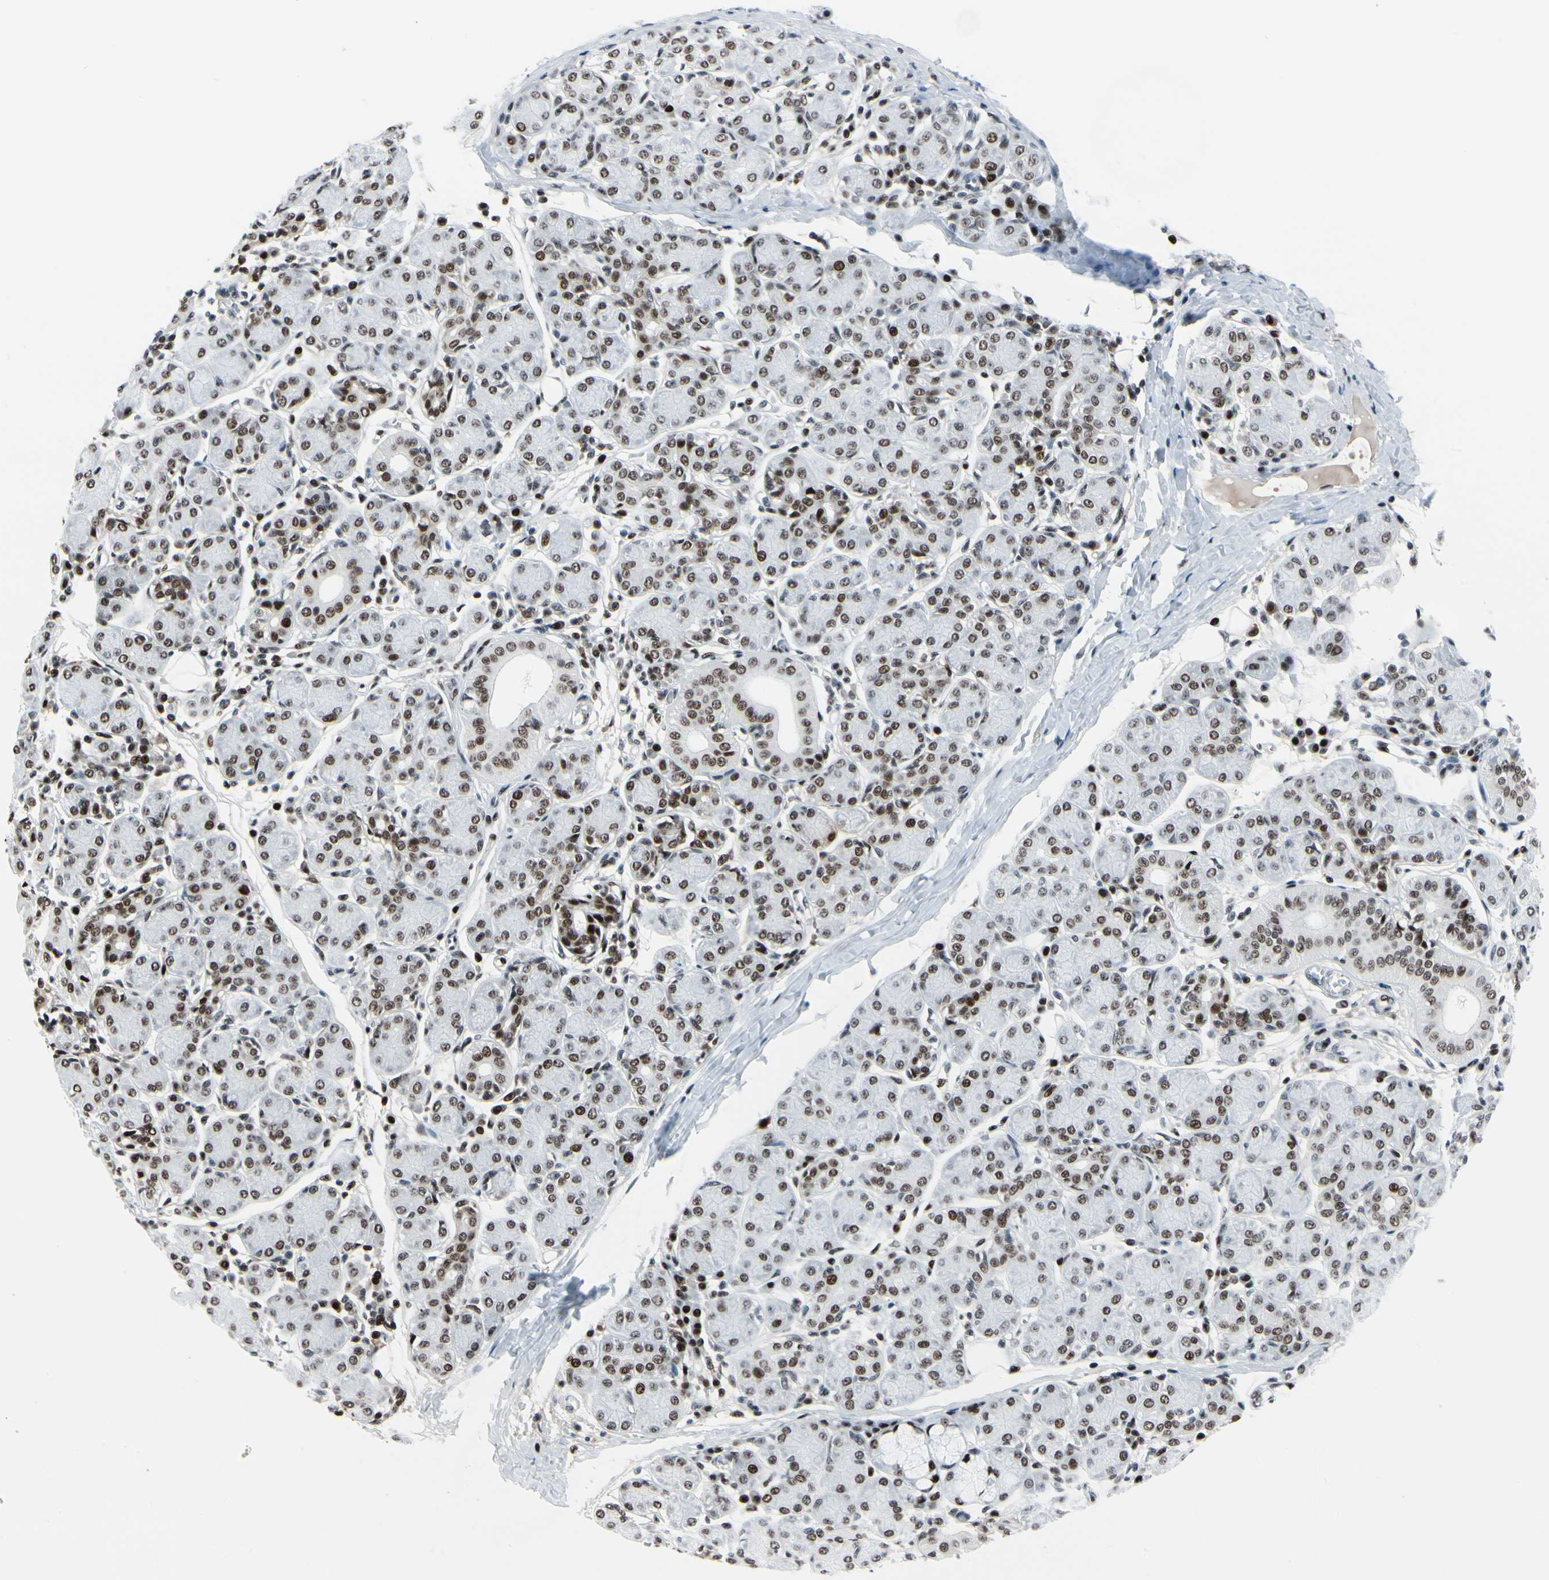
{"staining": {"intensity": "moderate", "quantity": "25%-75%", "location": "nuclear"}, "tissue": "salivary gland", "cell_type": "Glandular cells", "image_type": "normal", "snomed": [{"axis": "morphology", "description": "Normal tissue, NOS"}, {"axis": "morphology", "description": "Inflammation, NOS"}, {"axis": "topography", "description": "Lymph node"}, {"axis": "topography", "description": "Salivary gland"}], "caption": "A high-resolution image shows immunohistochemistry staining of benign salivary gland, which displays moderate nuclear positivity in about 25%-75% of glandular cells. (DAB (3,3'-diaminobenzidine) IHC with brightfield microscopy, high magnification).", "gene": "FOXO3", "patient": {"sex": "male", "age": 3}}